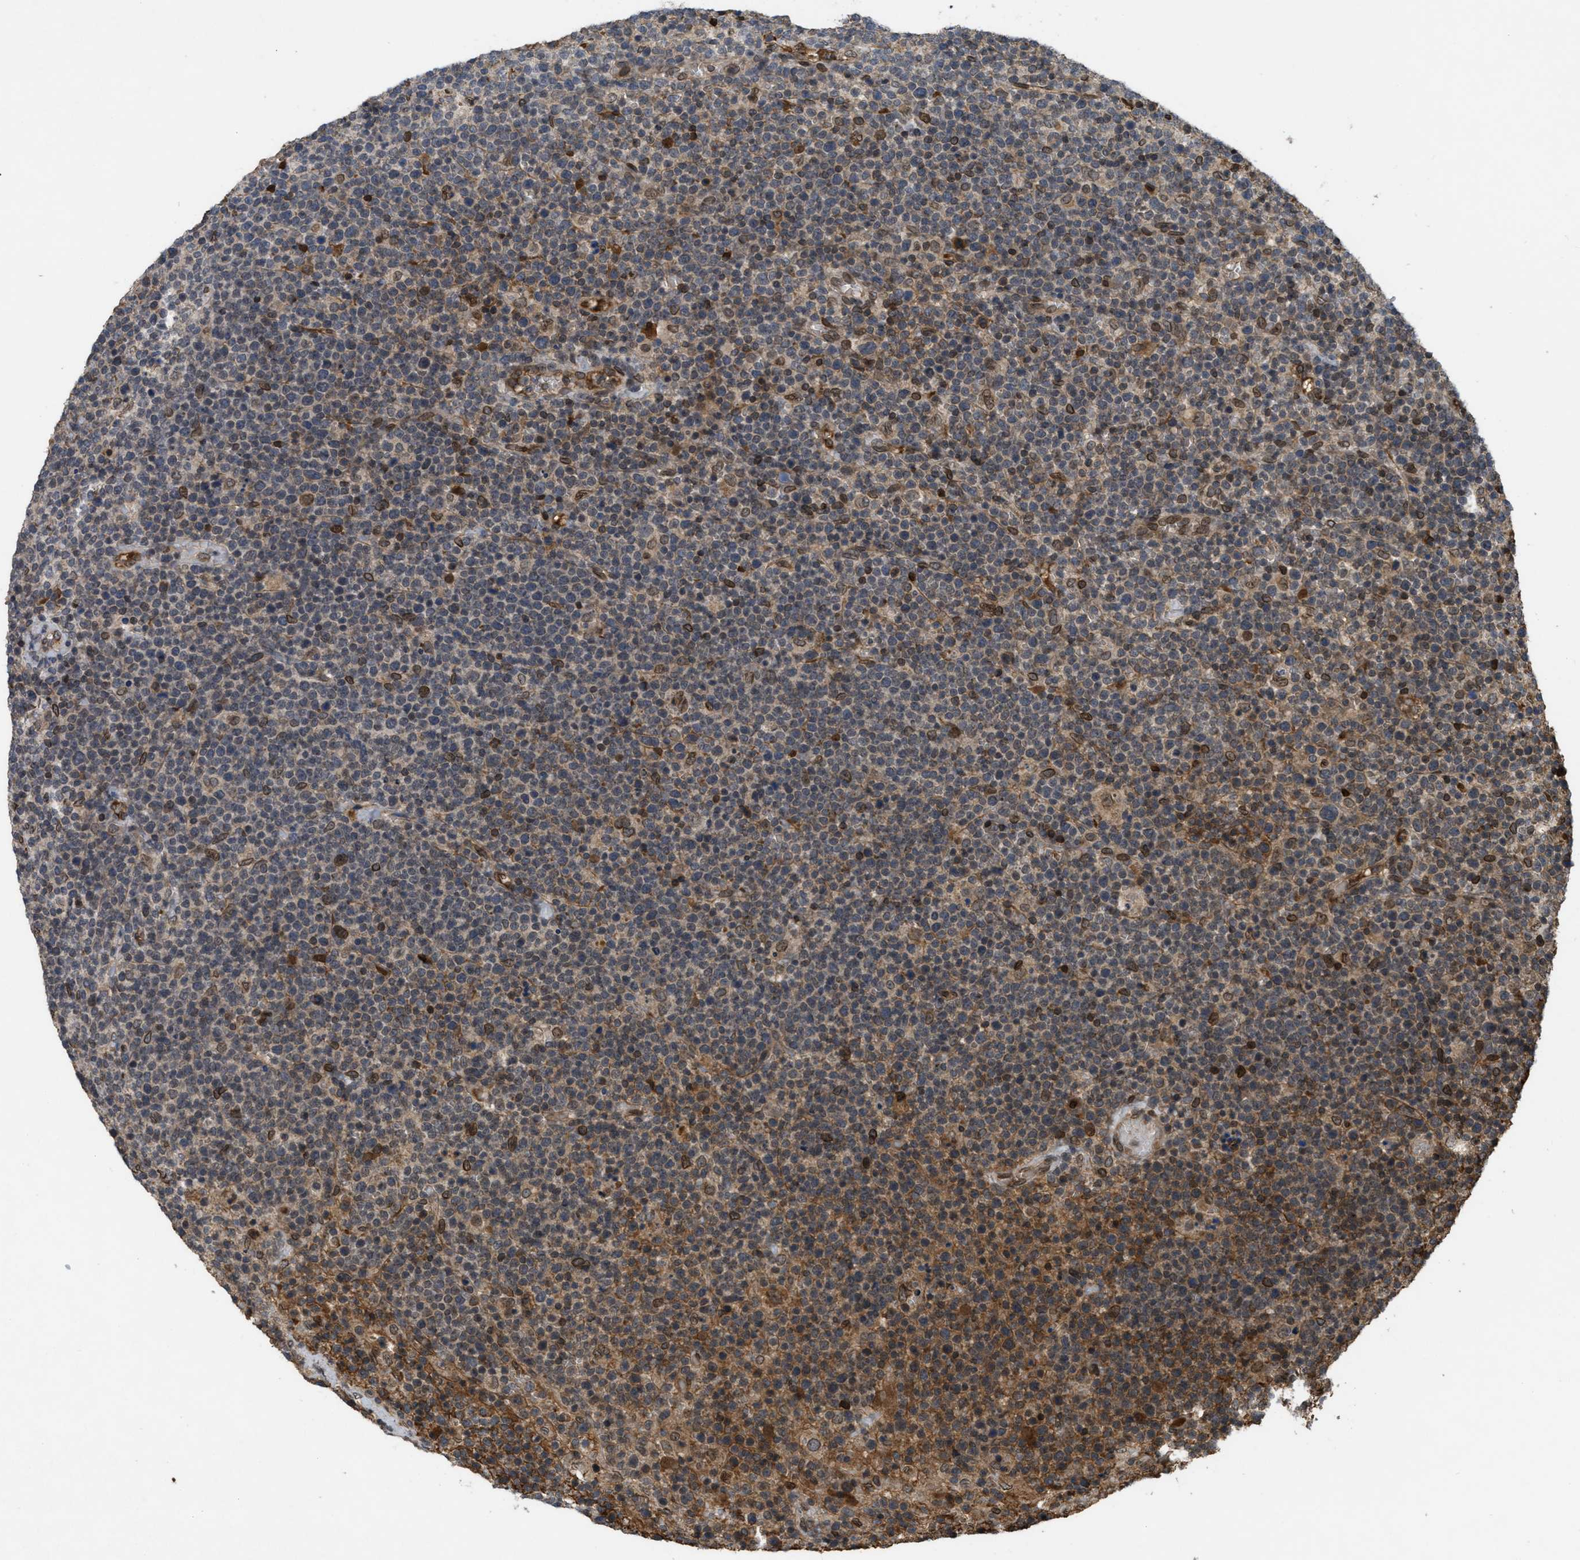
{"staining": {"intensity": "moderate", "quantity": "<25%", "location": "cytoplasmic/membranous,nuclear"}, "tissue": "lymphoma", "cell_type": "Tumor cells", "image_type": "cancer", "snomed": [{"axis": "morphology", "description": "Malignant lymphoma, non-Hodgkin's type, High grade"}, {"axis": "topography", "description": "Lymph node"}], "caption": "This photomicrograph shows immunohistochemistry (IHC) staining of lymphoma, with low moderate cytoplasmic/membranous and nuclear positivity in approximately <25% of tumor cells.", "gene": "CRY1", "patient": {"sex": "male", "age": 61}}